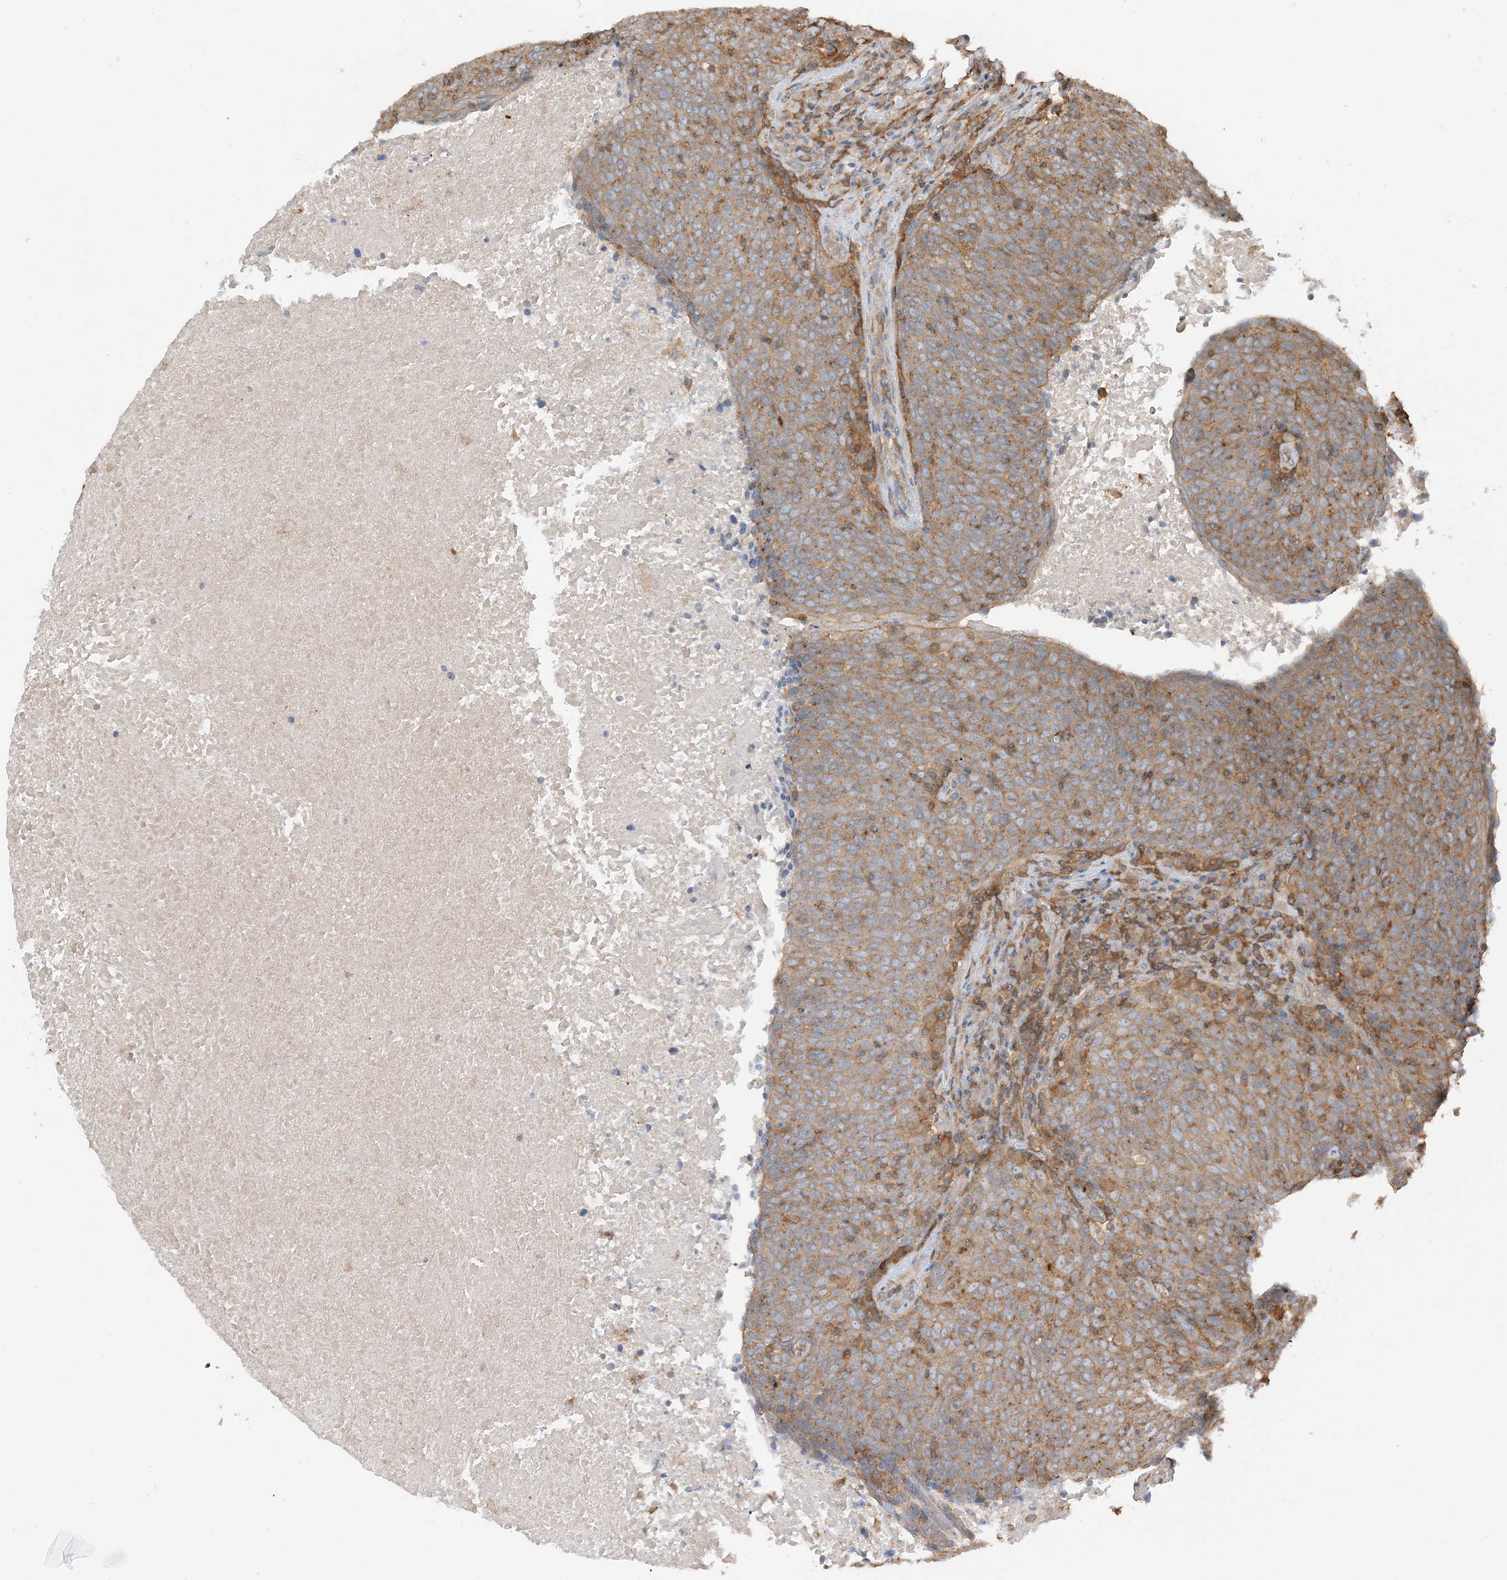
{"staining": {"intensity": "moderate", "quantity": ">75%", "location": "cytoplasmic/membranous"}, "tissue": "head and neck cancer", "cell_type": "Tumor cells", "image_type": "cancer", "snomed": [{"axis": "morphology", "description": "Squamous cell carcinoma, NOS"}, {"axis": "morphology", "description": "Squamous cell carcinoma, metastatic, NOS"}, {"axis": "topography", "description": "Lymph node"}, {"axis": "topography", "description": "Head-Neck"}], "caption": "A brown stain shows moderate cytoplasmic/membranous staining of a protein in human squamous cell carcinoma (head and neck) tumor cells.", "gene": "CAPZB", "patient": {"sex": "male", "age": 62}}